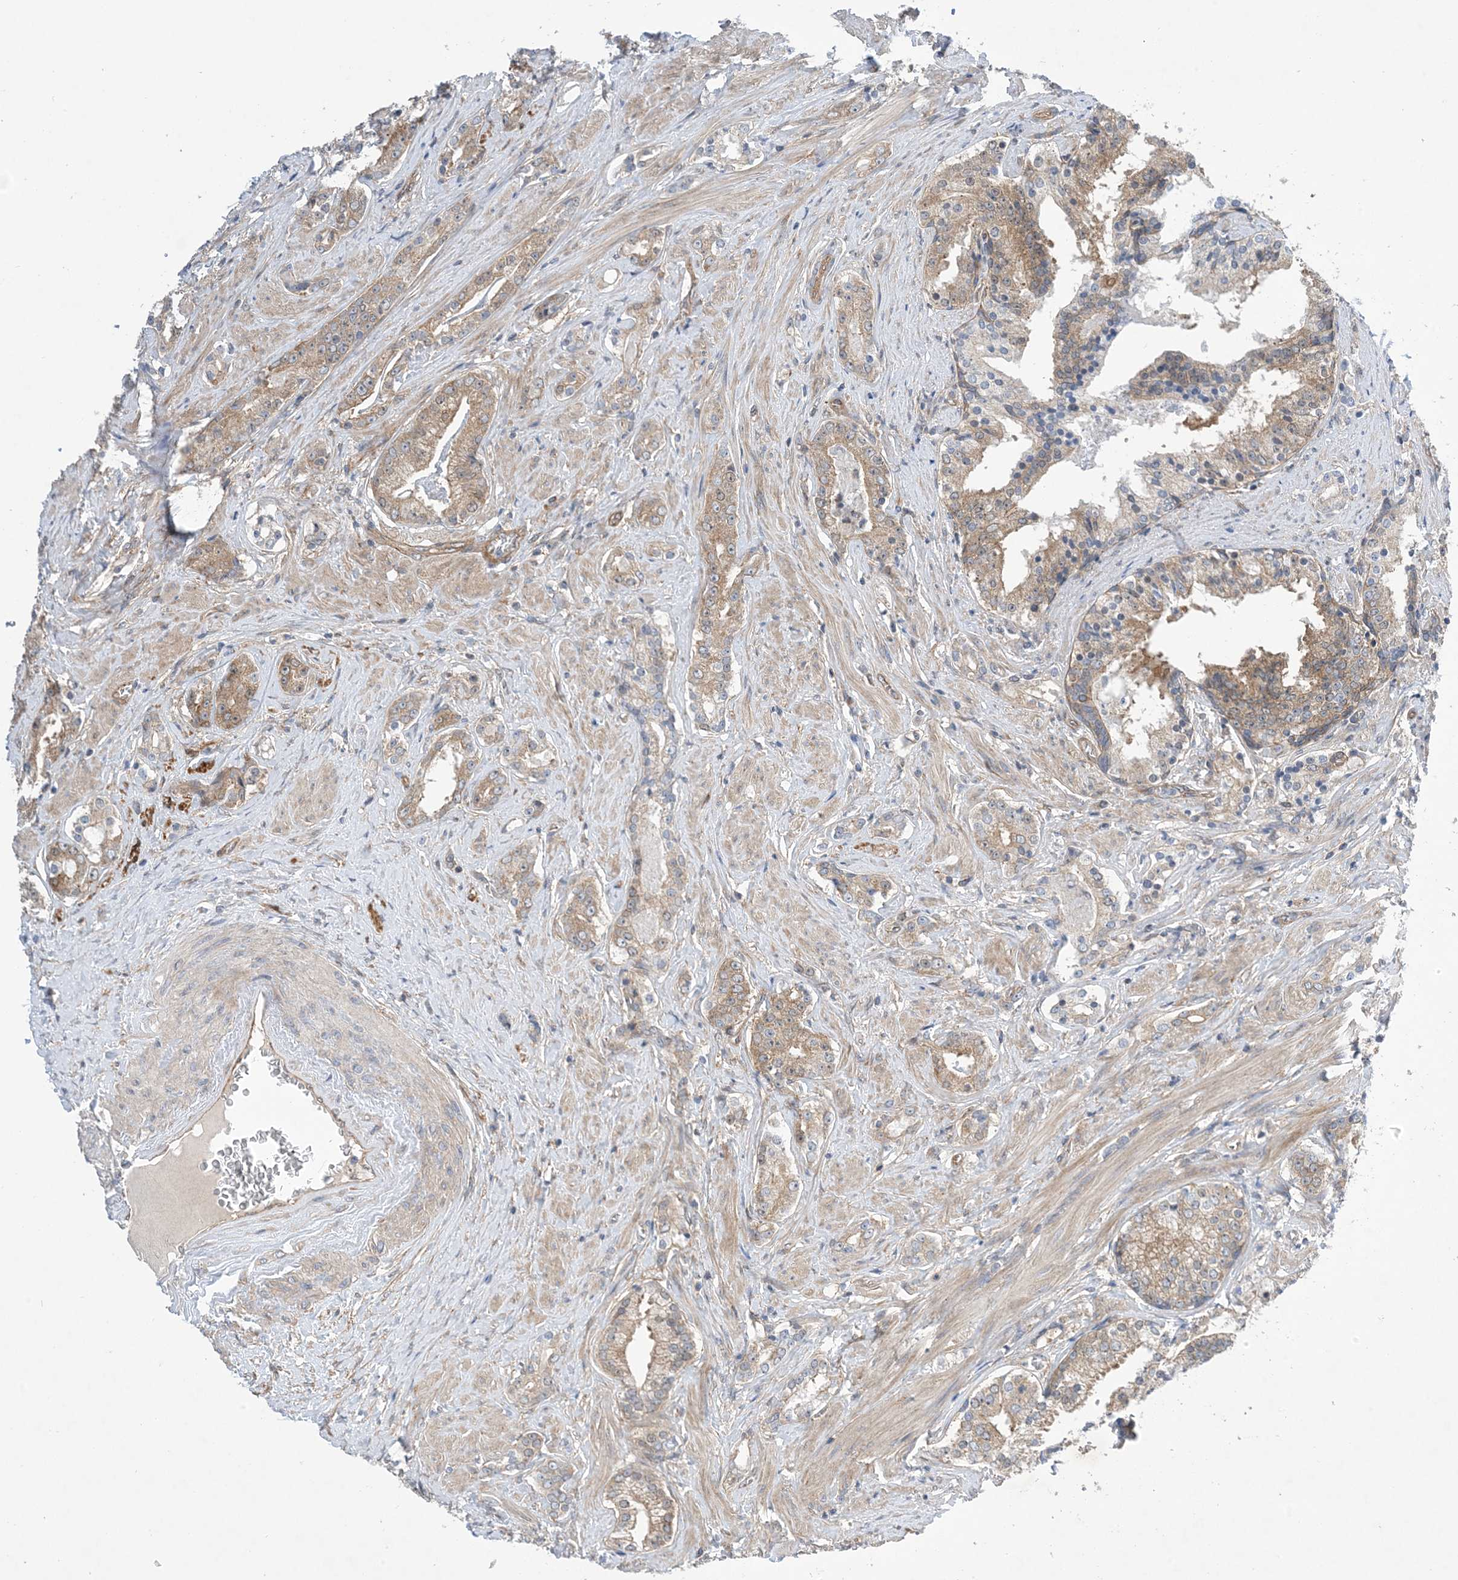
{"staining": {"intensity": "moderate", "quantity": "25%-75%", "location": "cytoplasmic/membranous"}, "tissue": "prostate cancer", "cell_type": "Tumor cells", "image_type": "cancer", "snomed": [{"axis": "morphology", "description": "Adenocarcinoma, High grade"}, {"axis": "topography", "description": "Prostate"}], "caption": "Protein expression by immunohistochemistry reveals moderate cytoplasmic/membranous positivity in approximately 25%-75% of tumor cells in prostate adenocarcinoma (high-grade).", "gene": "EHBP1", "patient": {"sex": "male", "age": 58}}